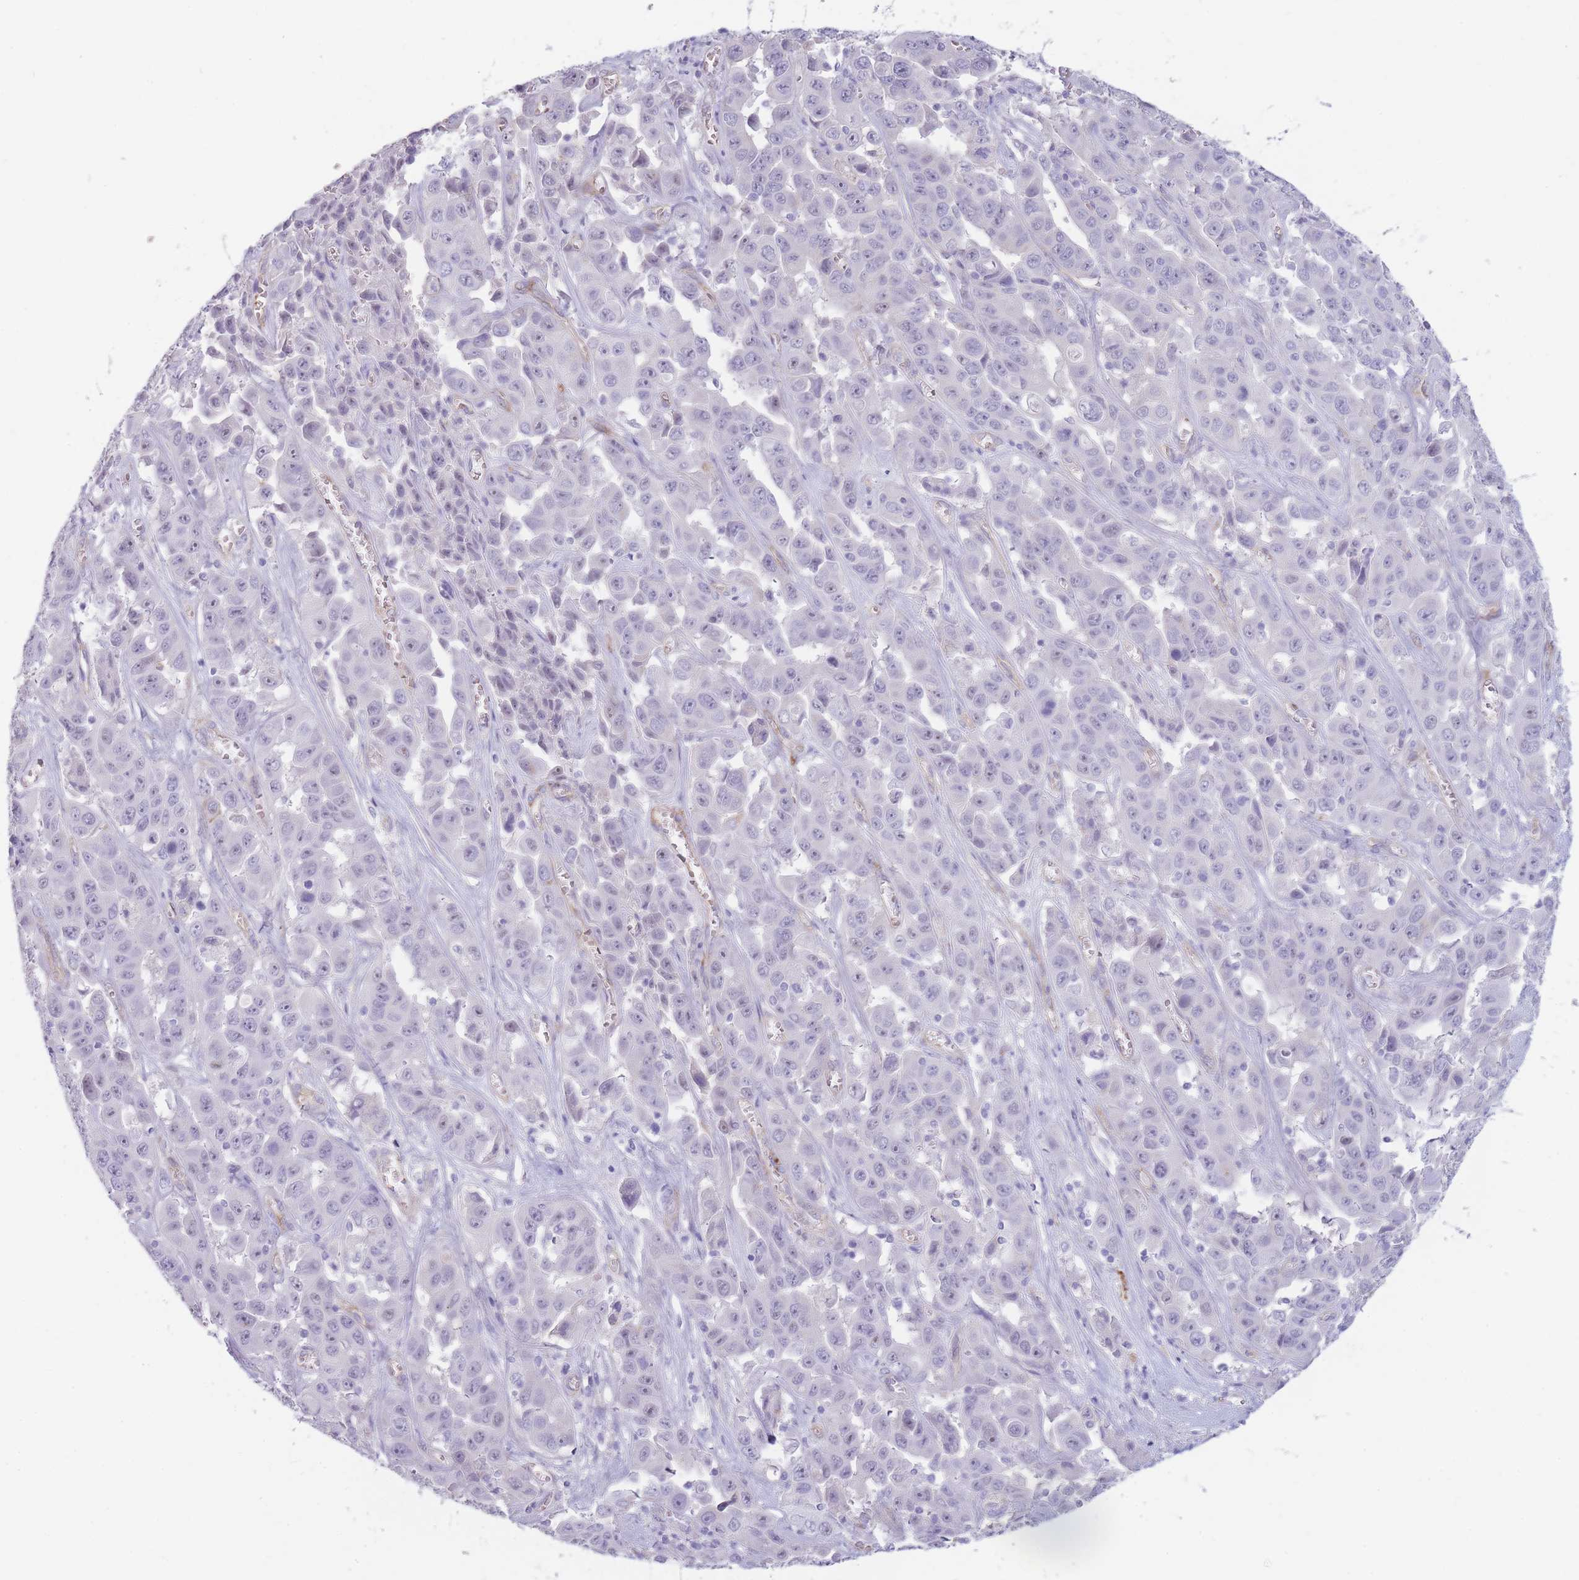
{"staining": {"intensity": "negative", "quantity": "none", "location": "none"}, "tissue": "liver cancer", "cell_type": "Tumor cells", "image_type": "cancer", "snomed": [{"axis": "morphology", "description": "Cholangiocarcinoma"}, {"axis": "topography", "description": "Liver"}], "caption": "Immunohistochemistry micrograph of neoplastic tissue: human liver cholangiocarcinoma stained with DAB displays no significant protein staining in tumor cells.", "gene": "UTP14A", "patient": {"sex": "female", "age": 52}}